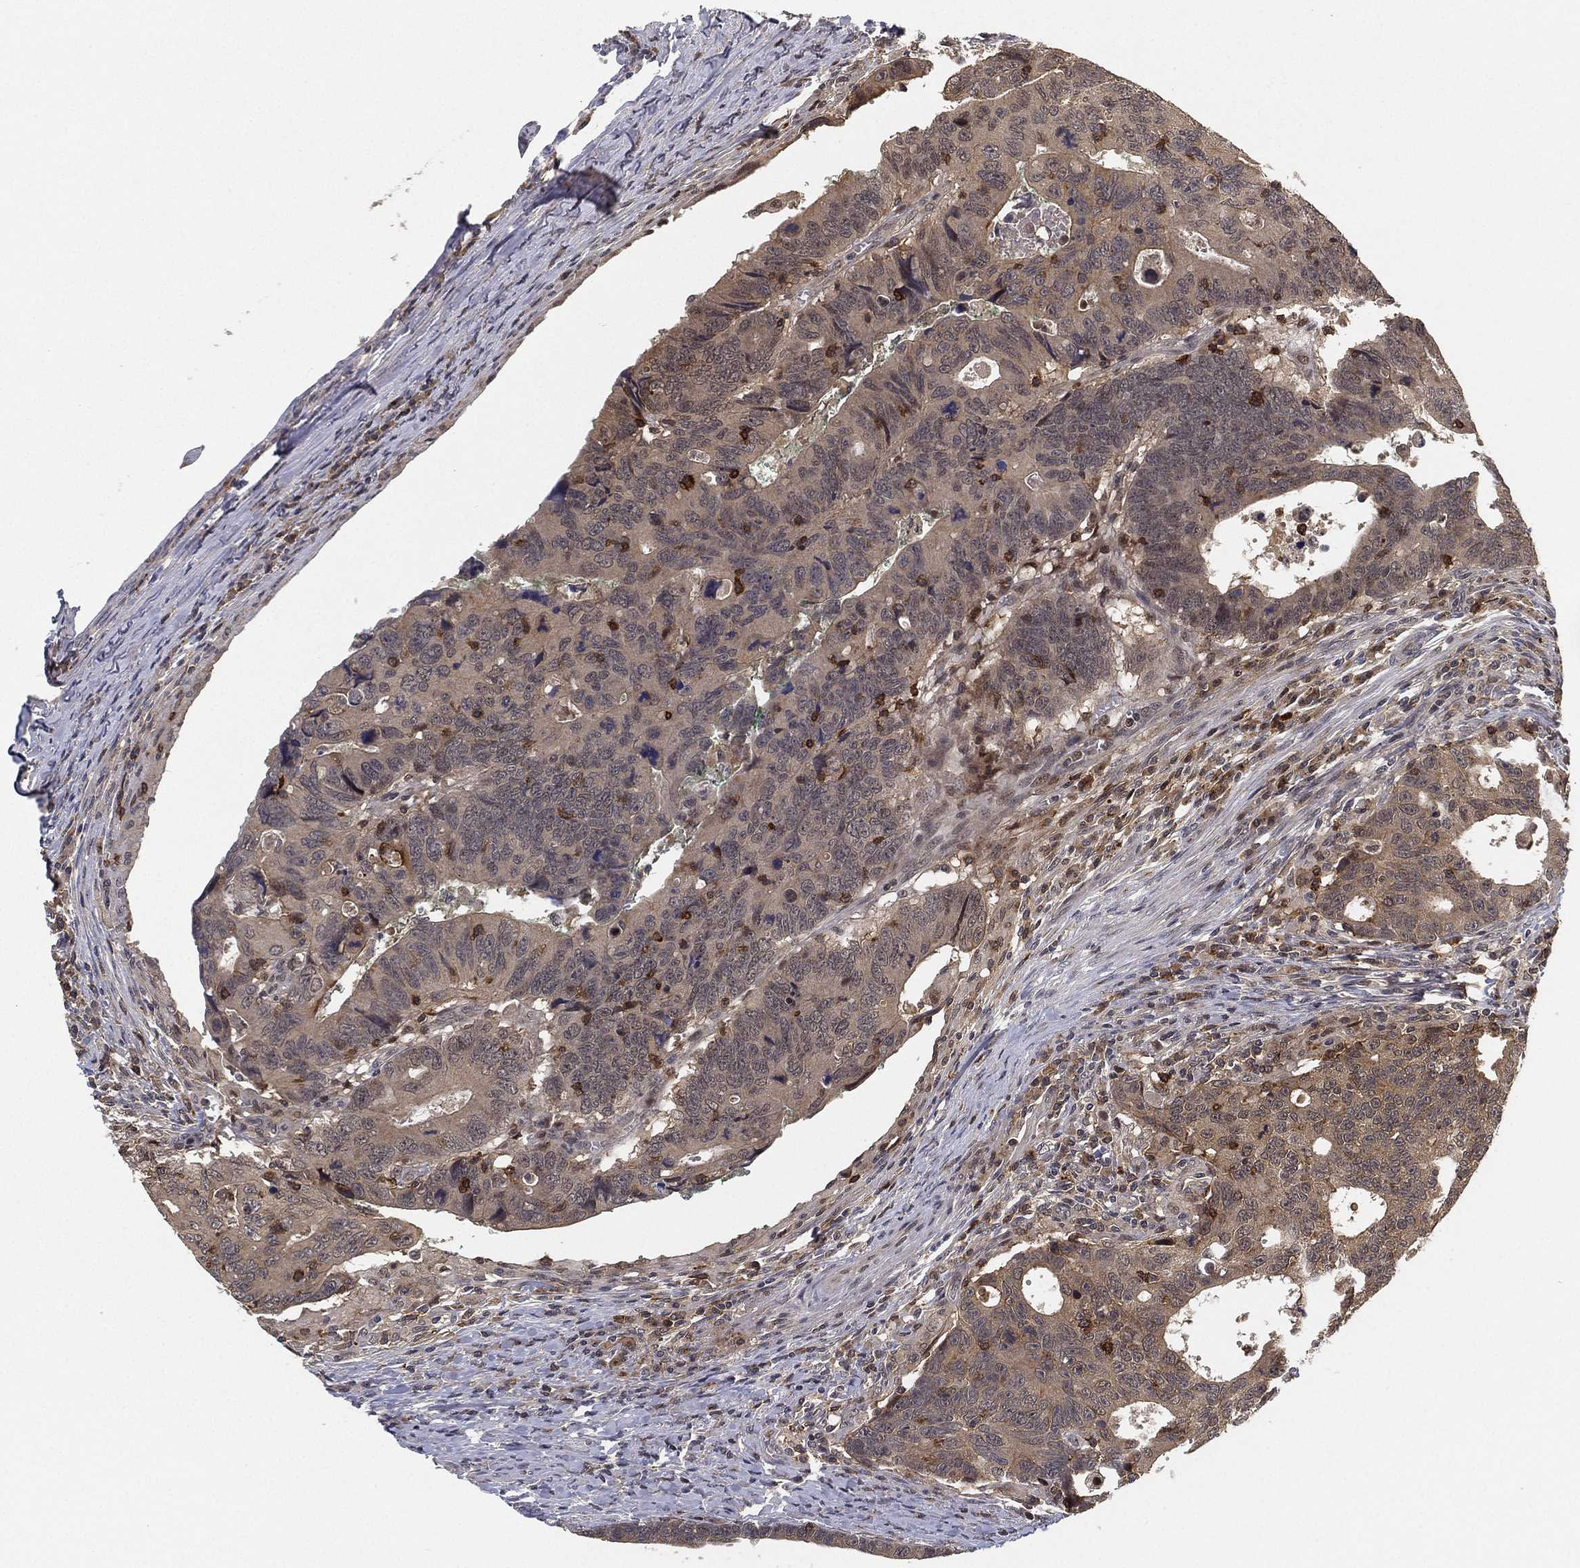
{"staining": {"intensity": "negative", "quantity": "none", "location": "none"}, "tissue": "colorectal cancer", "cell_type": "Tumor cells", "image_type": "cancer", "snomed": [{"axis": "morphology", "description": "Adenocarcinoma, NOS"}, {"axis": "topography", "description": "Colon"}], "caption": "This micrograph is of colorectal cancer (adenocarcinoma) stained with immunohistochemistry (IHC) to label a protein in brown with the nuclei are counter-stained blue. There is no positivity in tumor cells.", "gene": "CFAP251", "patient": {"sex": "female", "age": 77}}